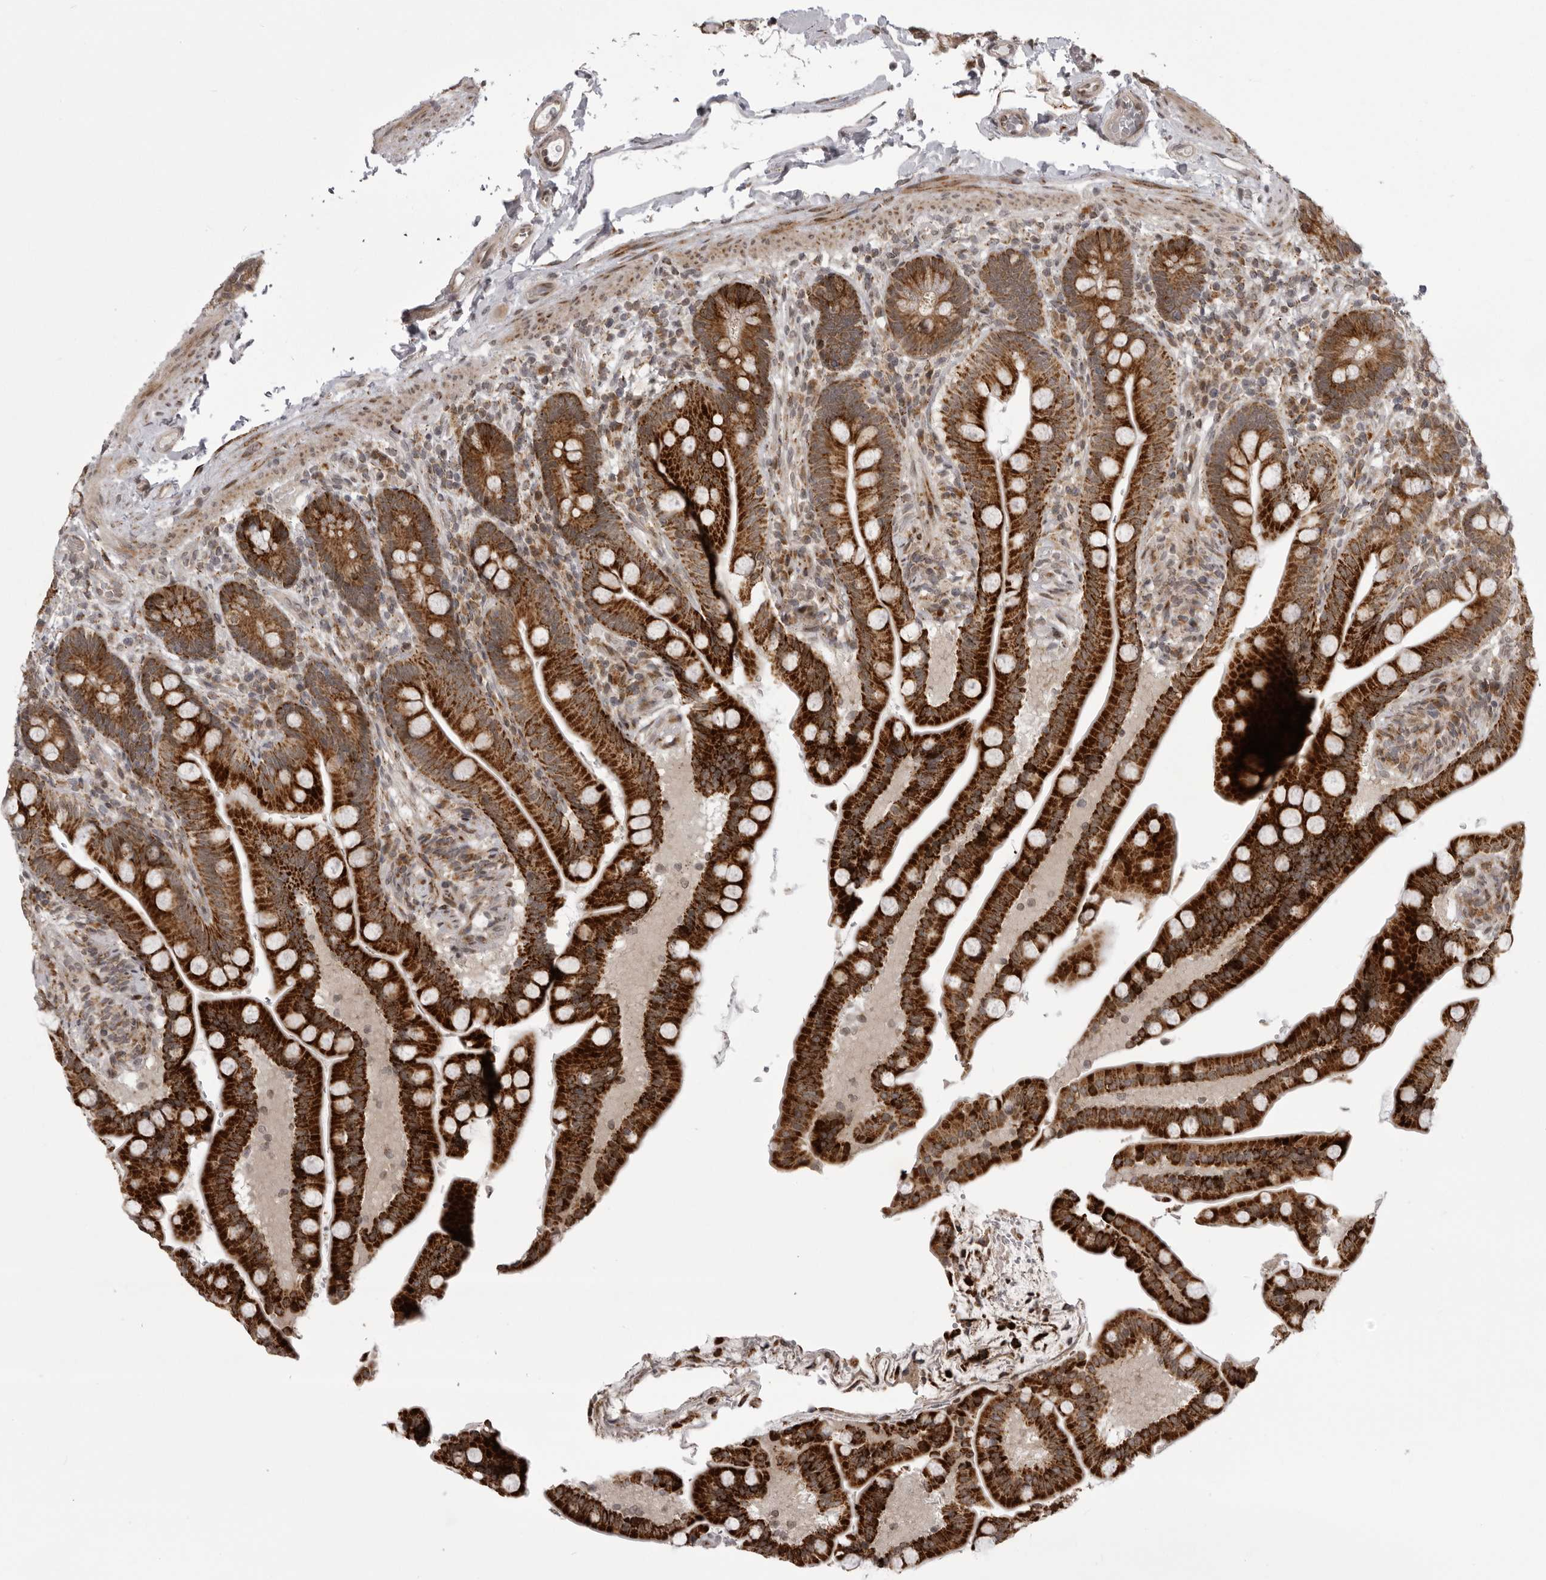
{"staining": {"intensity": "moderate", "quantity": ">75%", "location": "cytoplasmic/membranous"}, "tissue": "colon", "cell_type": "Endothelial cells", "image_type": "normal", "snomed": [{"axis": "morphology", "description": "Normal tissue, NOS"}, {"axis": "topography", "description": "Smooth muscle"}, {"axis": "topography", "description": "Colon"}], "caption": "Immunohistochemistry (IHC) photomicrograph of unremarkable colon stained for a protein (brown), which shows medium levels of moderate cytoplasmic/membranous staining in about >75% of endothelial cells.", "gene": "C1orf109", "patient": {"sex": "male", "age": 73}}